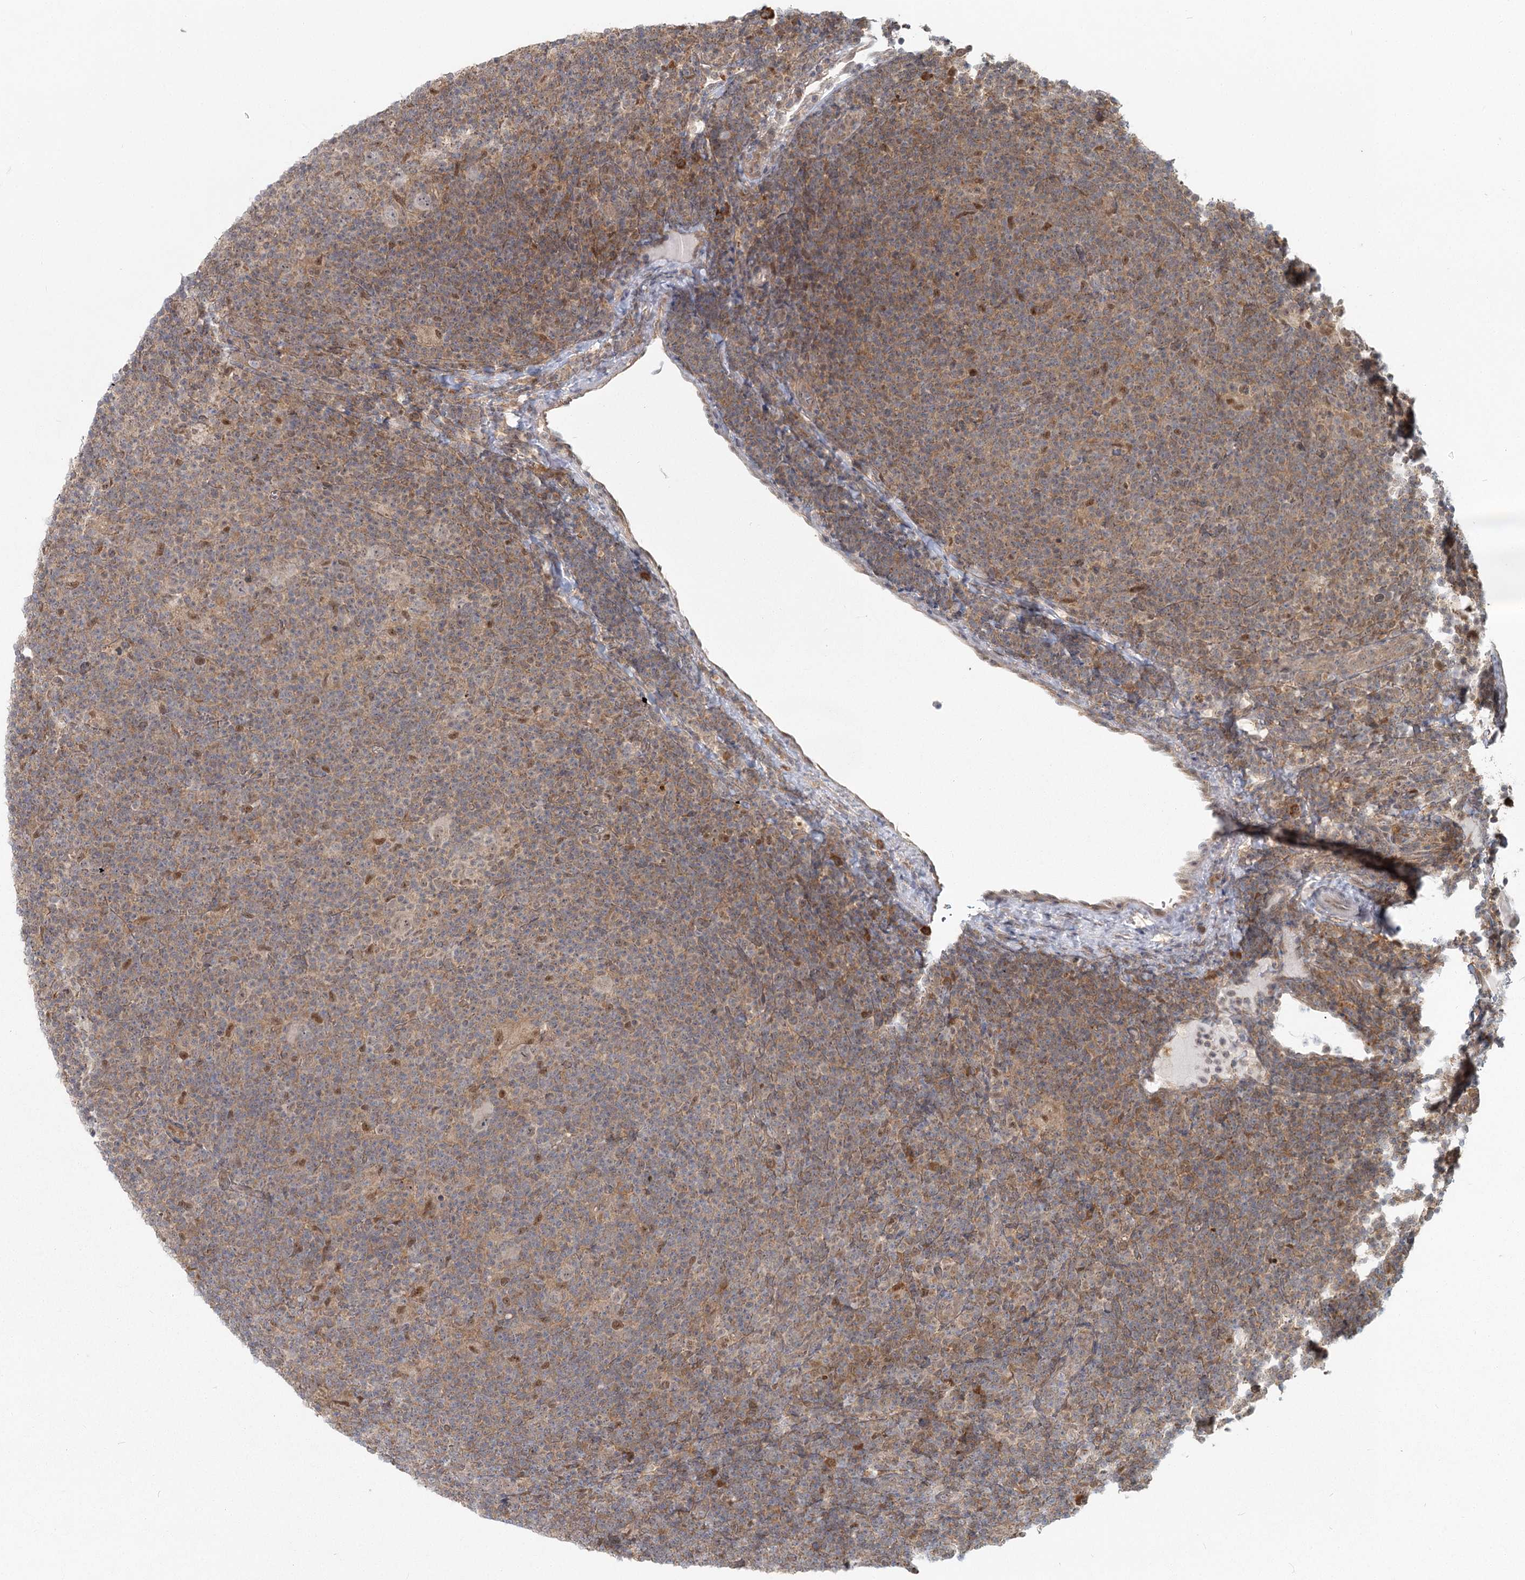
{"staining": {"intensity": "negative", "quantity": "none", "location": "none"}, "tissue": "lymphoma", "cell_type": "Tumor cells", "image_type": "cancer", "snomed": [{"axis": "morphology", "description": "Hodgkin's disease, NOS"}, {"axis": "topography", "description": "Lymph node"}], "caption": "Micrograph shows no protein expression in tumor cells of lymphoma tissue.", "gene": "THNSL1", "patient": {"sex": "female", "age": 57}}